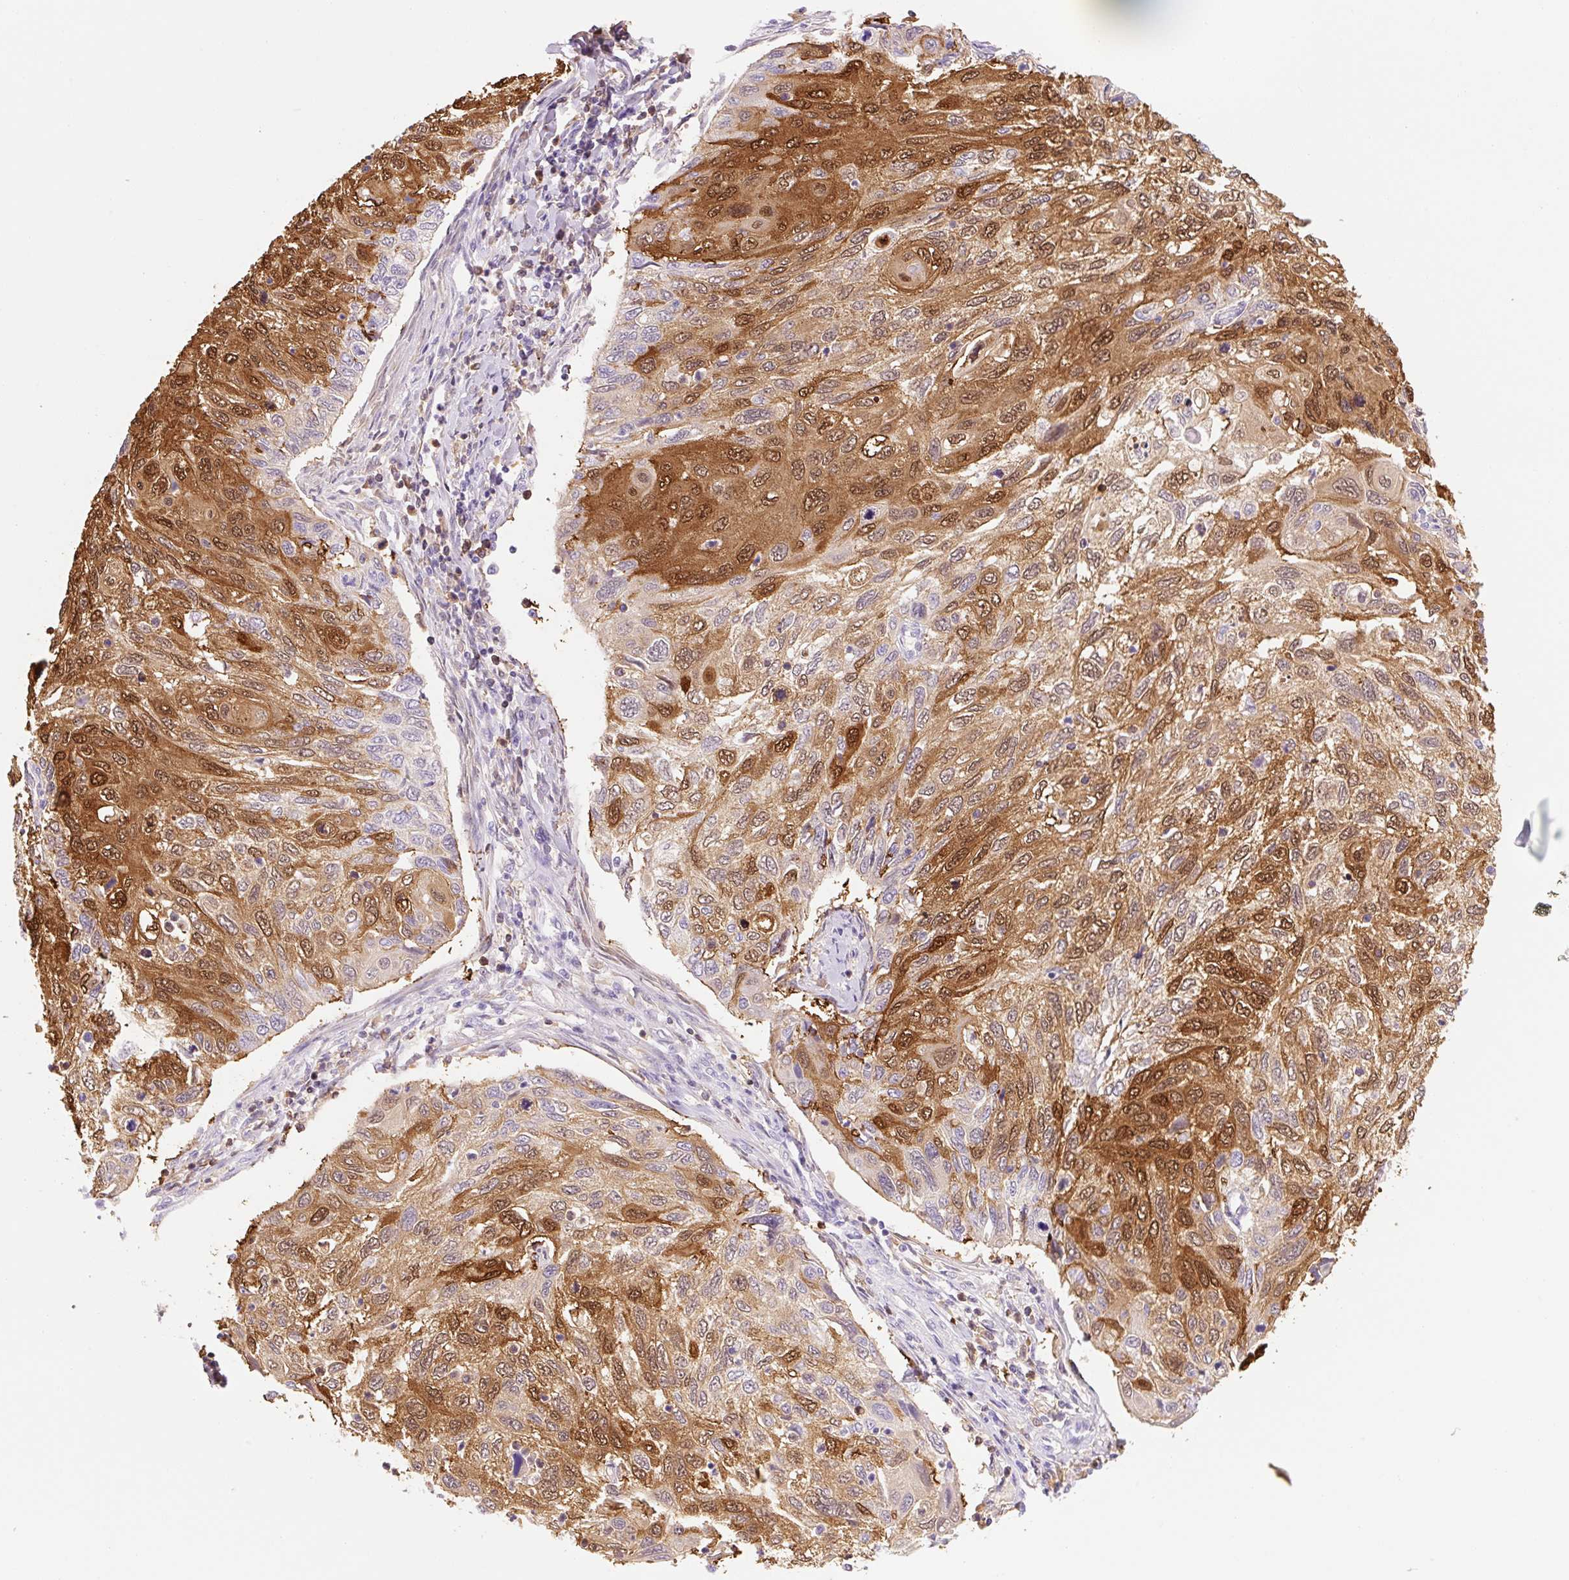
{"staining": {"intensity": "strong", "quantity": "25%-75%", "location": "cytoplasmic/membranous,nuclear"}, "tissue": "cervical cancer", "cell_type": "Tumor cells", "image_type": "cancer", "snomed": [{"axis": "morphology", "description": "Squamous cell carcinoma, NOS"}, {"axis": "topography", "description": "Cervix"}], "caption": "IHC micrograph of cervical cancer (squamous cell carcinoma) stained for a protein (brown), which reveals high levels of strong cytoplasmic/membranous and nuclear staining in about 25%-75% of tumor cells.", "gene": "FABP5", "patient": {"sex": "female", "age": 70}}